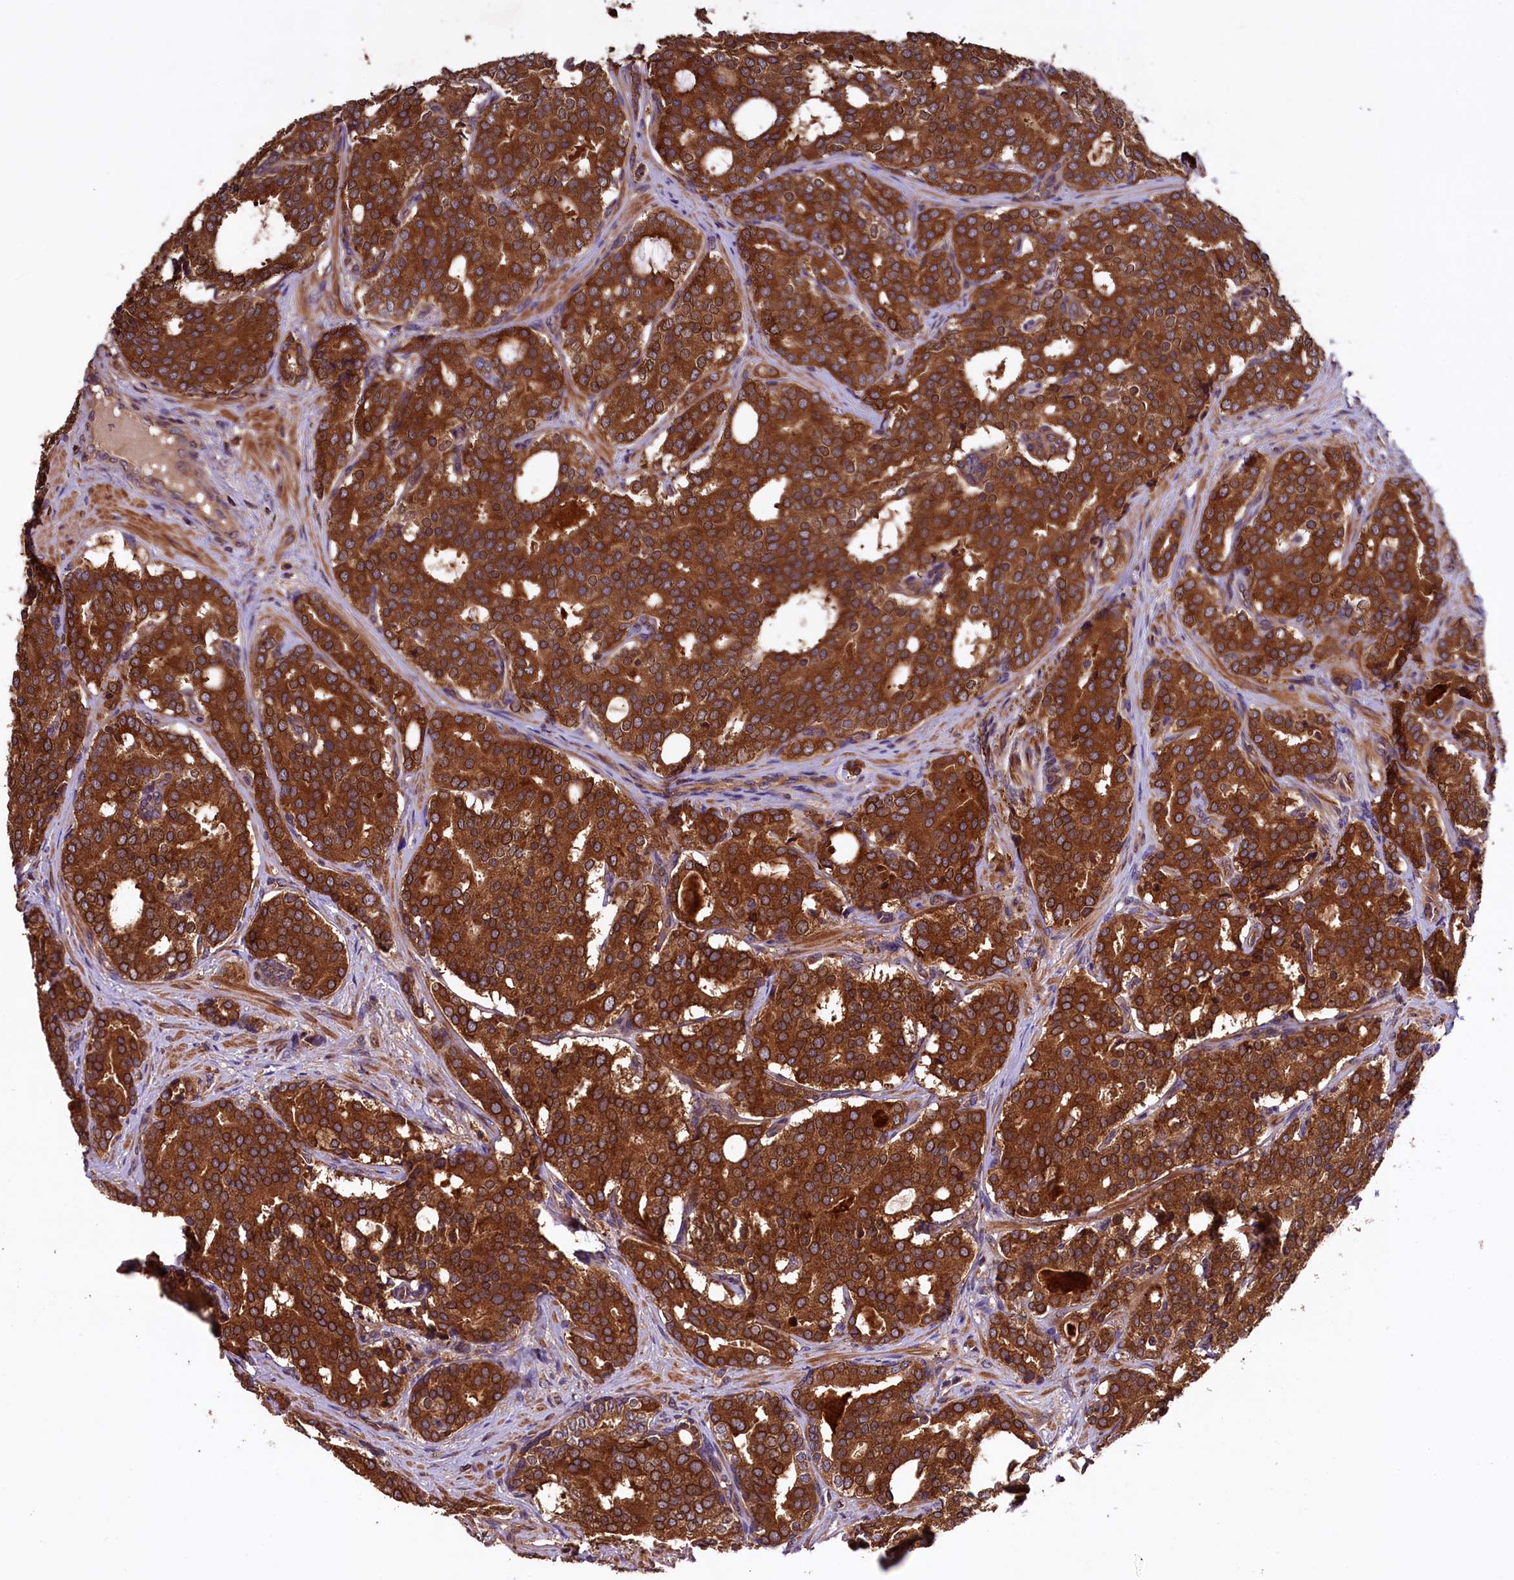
{"staining": {"intensity": "strong", "quantity": ">75%", "location": "cytoplasmic/membranous"}, "tissue": "prostate cancer", "cell_type": "Tumor cells", "image_type": "cancer", "snomed": [{"axis": "morphology", "description": "Adenocarcinoma, High grade"}, {"axis": "topography", "description": "Prostate"}], "caption": "The micrograph exhibits staining of prostate cancer (high-grade adenocarcinoma), revealing strong cytoplasmic/membranous protein staining (brown color) within tumor cells.", "gene": "KLC2", "patient": {"sex": "male", "age": 63}}